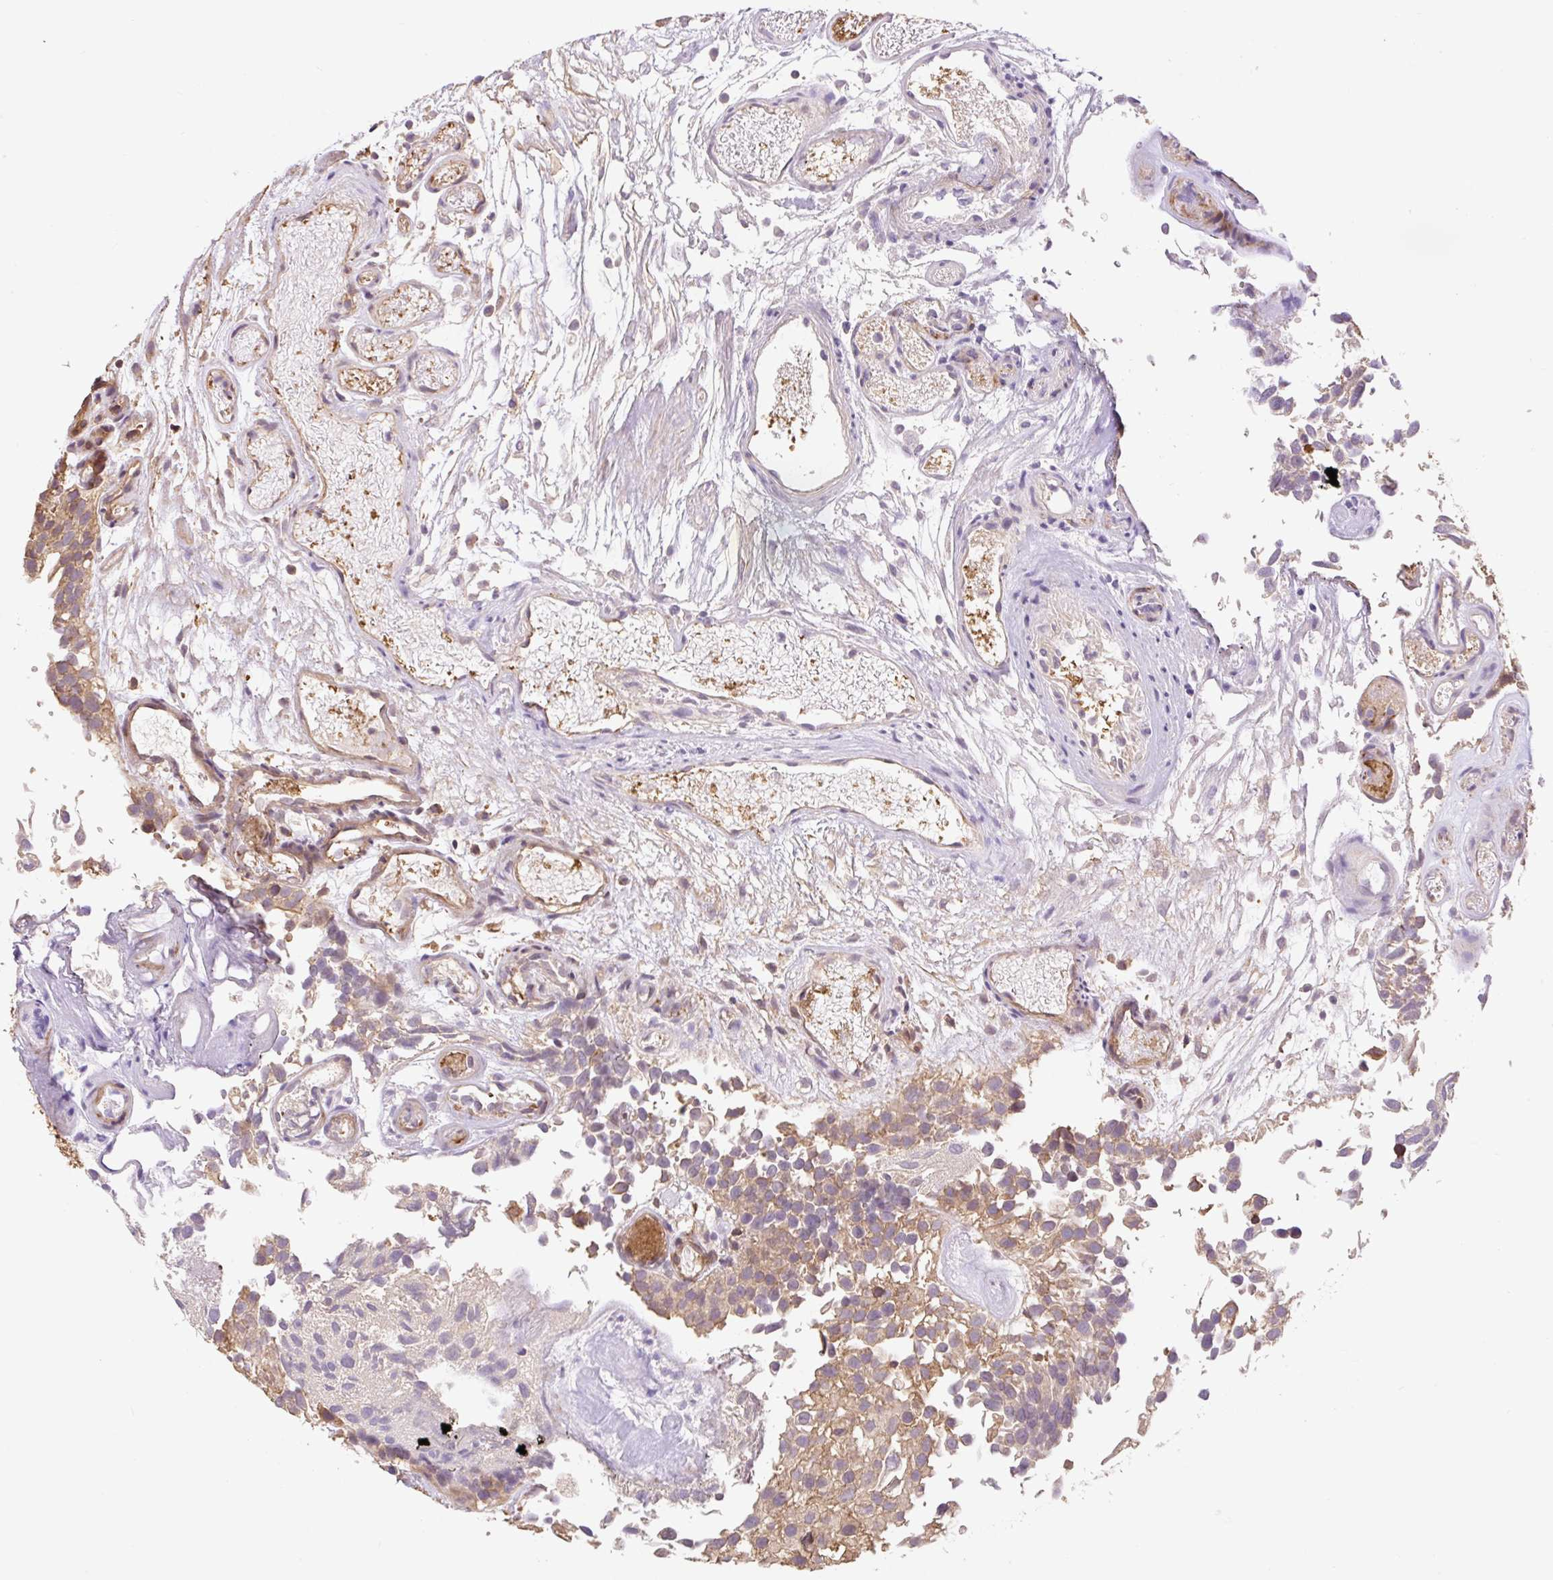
{"staining": {"intensity": "moderate", "quantity": ">75%", "location": "cytoplasmic/membranous"}, "tissue": "urothelial cancer", "cell_type": "Tumor cells", "image_type": "cancer", "snomed": [{"axis": "morphology", "description": "Urothelial carcinoma, NOS"}, {"axis": "topography", "description": "Urinary bladder"}], "caption": "A histopathology image of human urothelial cancer stained for a protein exhibits moderate cytoplasmic/membranous brown staining in tumor cells. The protein of interest is stained brown, and the nuclei are stained in blue (DAB (3,3'-diaminobenzidine) IHC with brightfield microscopy, high magnification).", "gene": "COX8A", "patient": {"sex": "male", "age": 87}}